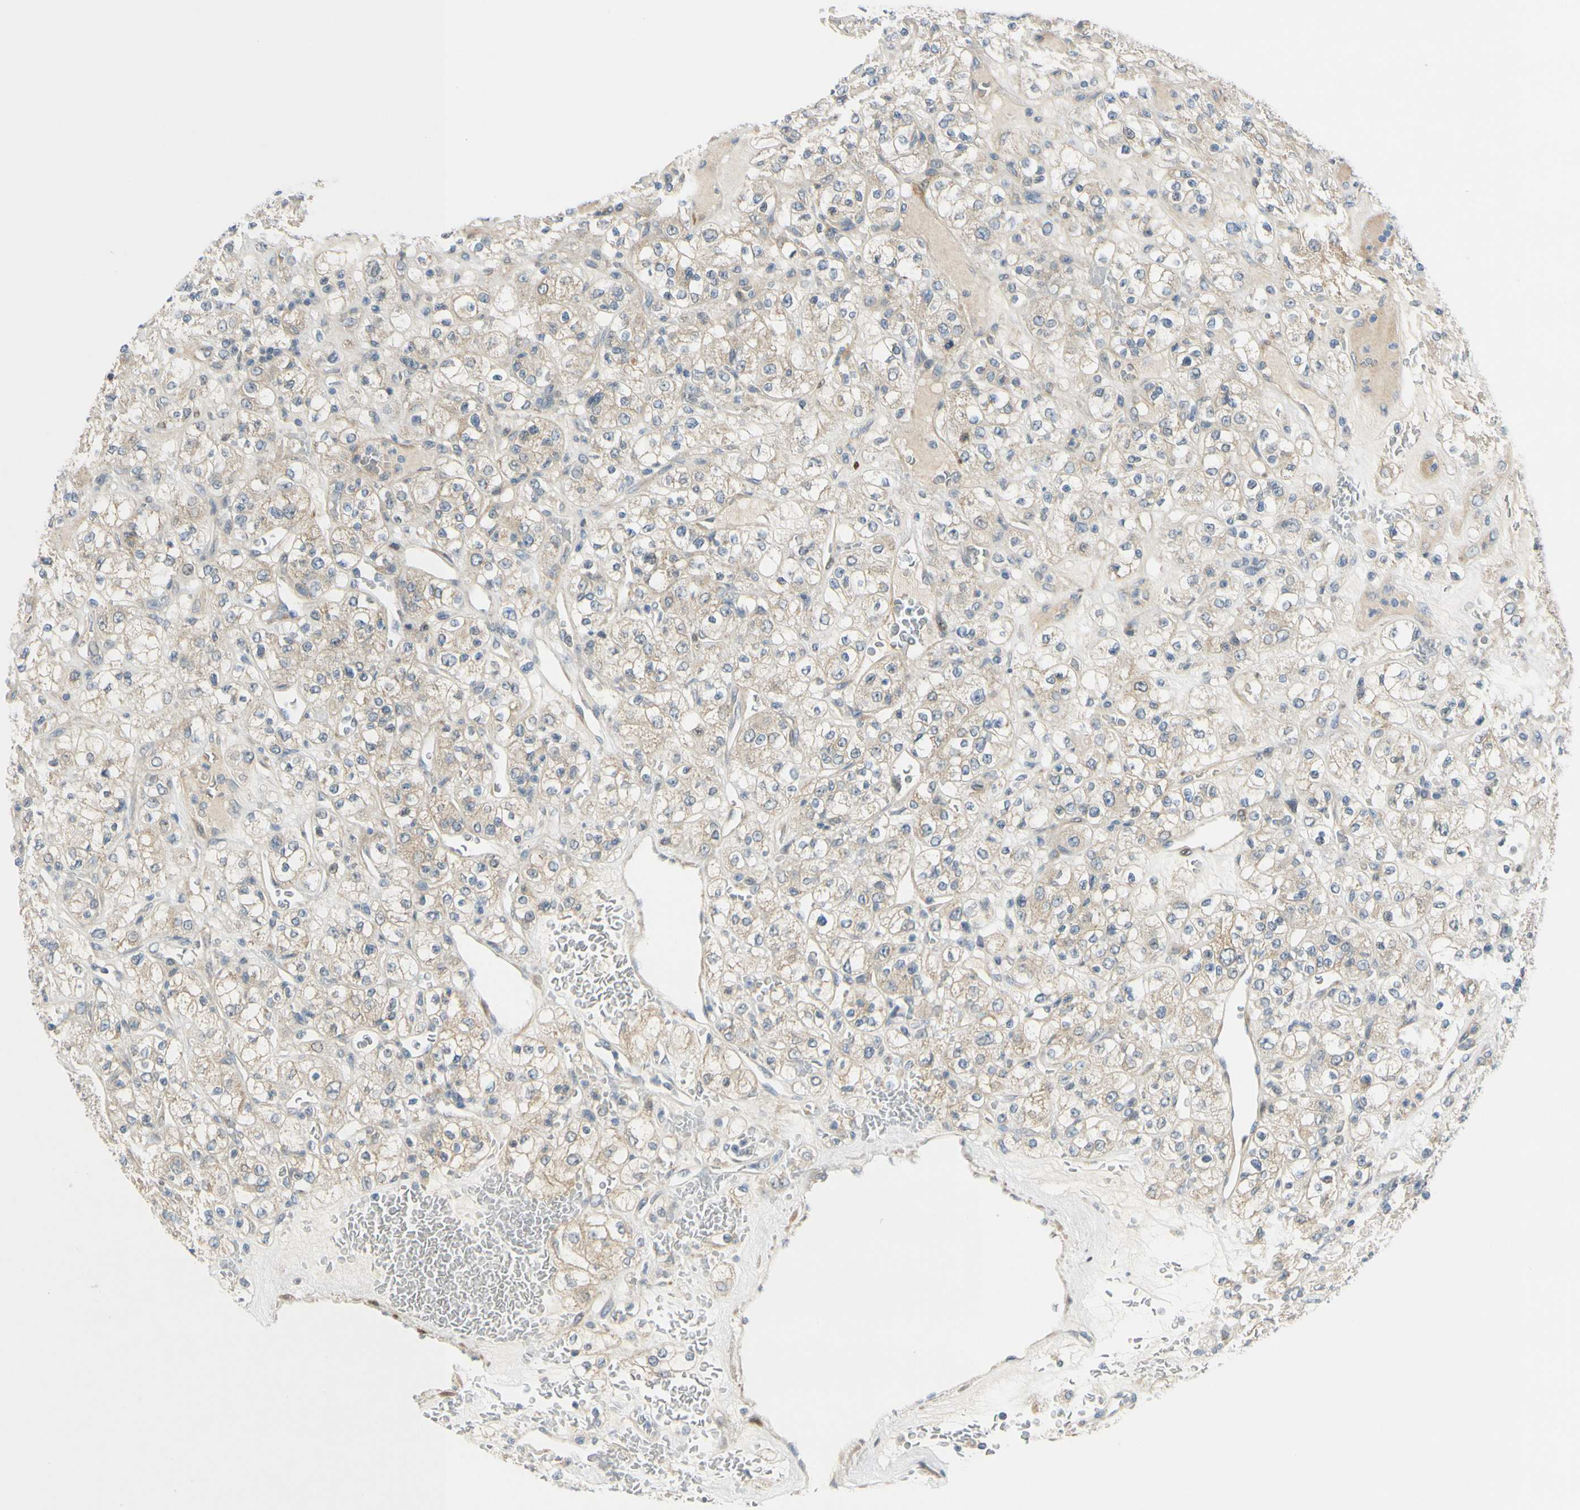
{"staining": {"intensity": "weak", "quantity": "<25%", "location": "none"}, "tissue": "renal cancer", "cell_type": "Tumor cells", "image_type": "cancer", "snomed": [{"axis": "morphology", "description": "Normal tissue, NOS"}, {"axis": "morphology", "description": "Adenocarcinoma, NOS"}, {"axis": "topography", "description": "Kidney"}], "caption": "The immunohistochemistry (IHC) photomicrograph has no significant positivity in tumor cells of renal adenocarcinoma tissue.", "gene": "FHL2", "patient": {"sex": "female", "age": 72}}